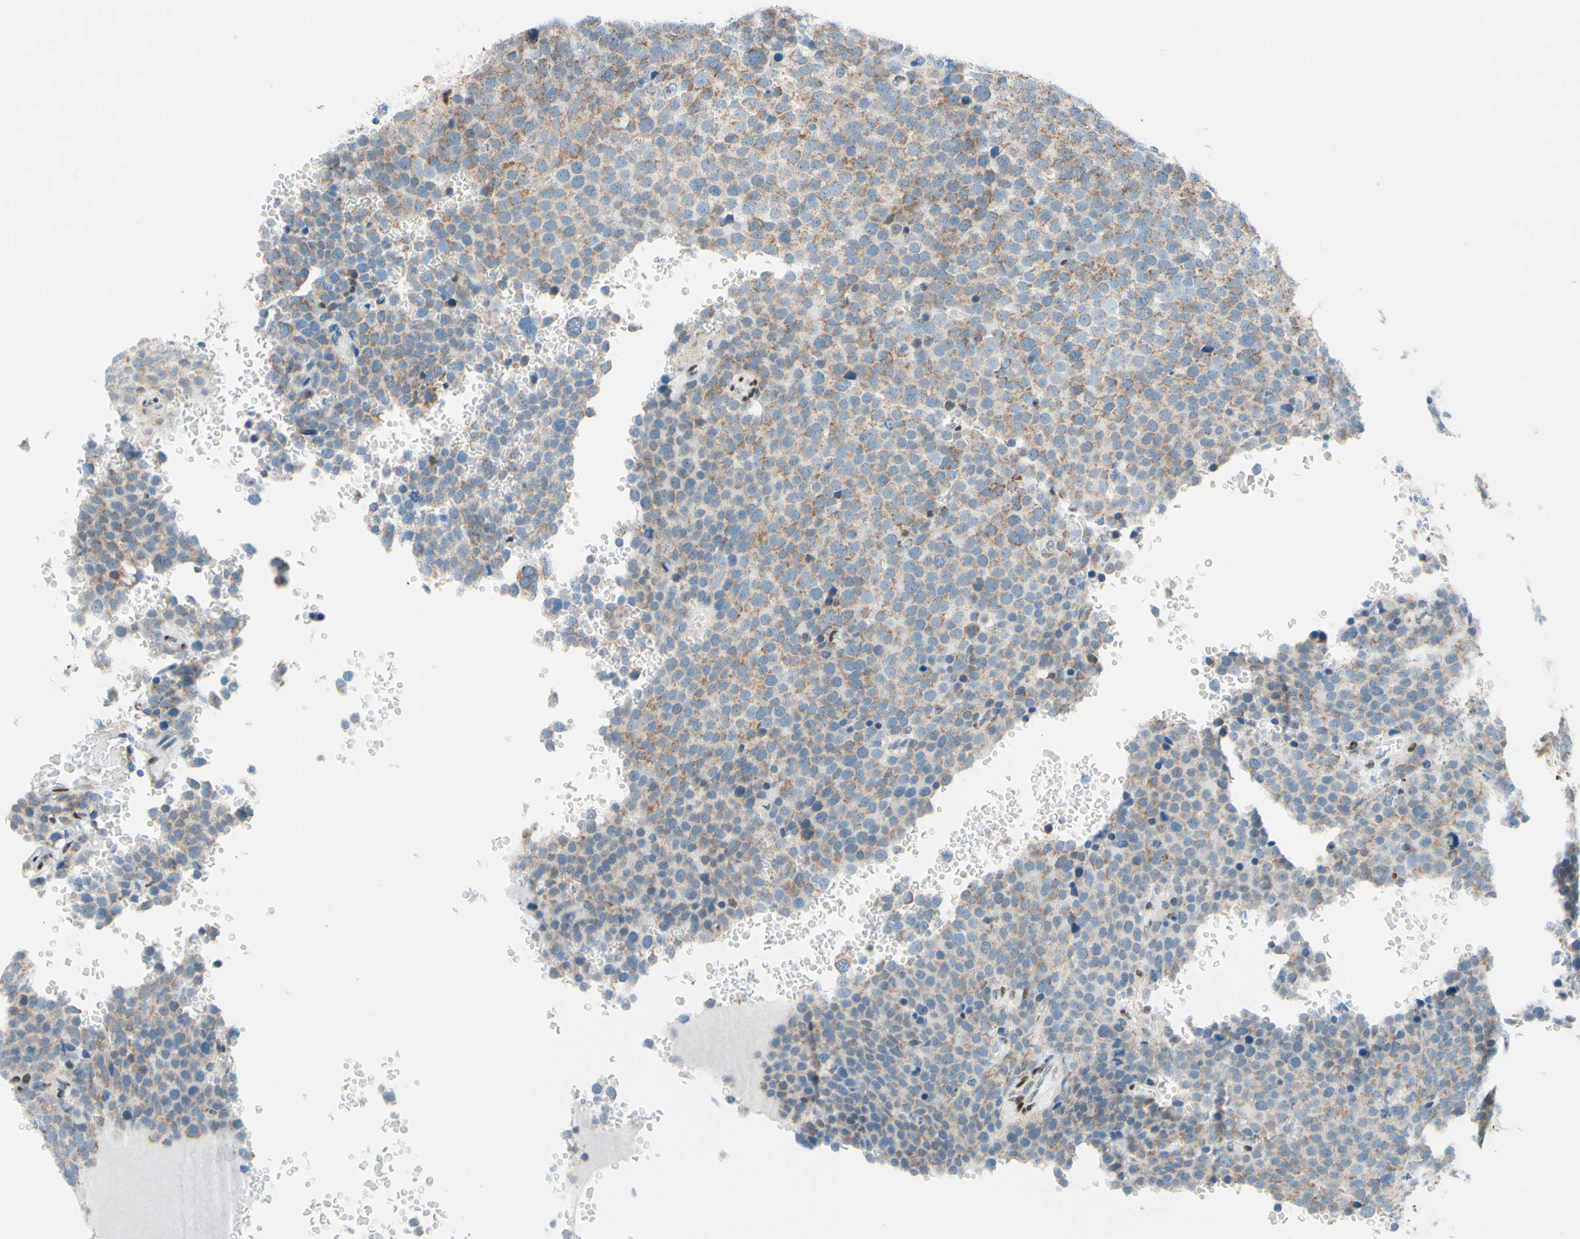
{"staining": {"intensity": "weak", "quantity": ">75%", "location": "cytoplasmic/membranous"}, "tissue": "testis cancer", "cell_type": "Tumor cells", "image_type": "cancer", "snomed": [{"axis": "morphology", "description": "Seminoma, NOS"}, {"axis": "topography", "description": "Testis"}], "caption": "A photomicrograph of testis cancer stained for a protein demonstrates weak cytoplasmic/membranous brown staining in tumor cells.", "gene": "CBX7", "patient": {"sex": "male", "age": 71}}